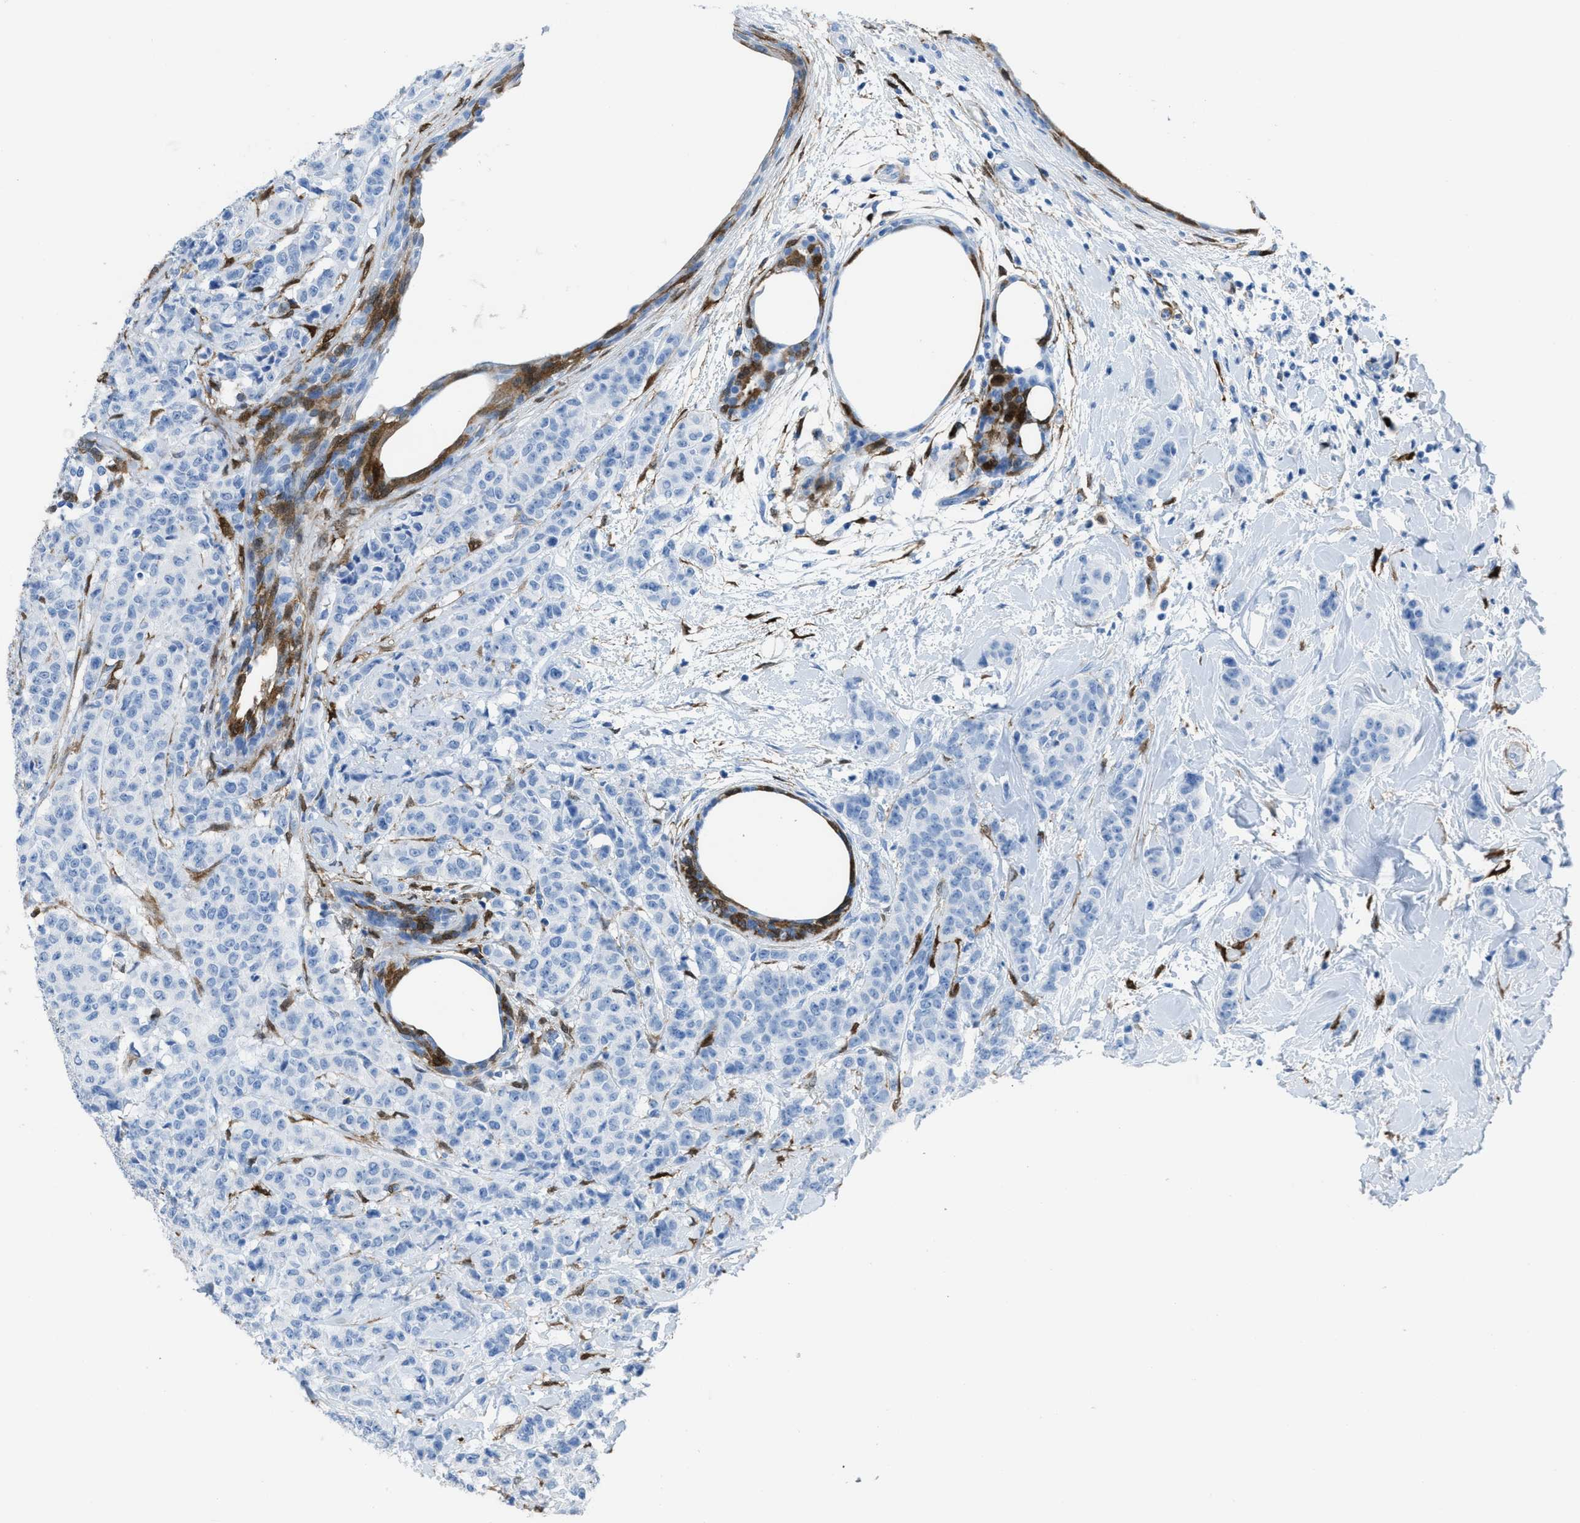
{"staining": {"intensity": "moderate", "quantity": "<25%", "location": "cytoplasmic/membranous,nuclear"}, "tissue": "breast cancer", "cell_type": "Tumor cells", "image_type": "cancer", "snomed": [{"axis": "morphology", "description": "Normal tissue, NOS"}, {"axis": "morphology", "description": "Duct carcinoma"}, {"axis": "topography", "description": "Breast"}], "caption": "A brown stain labels moderate cytoplasmic/membranous and nuclear staining of a protein in infiltrating ductal carcinoma (breast) tumor cells.", "gene": "CDKN2A", "patient": {"sex": "female", "age": 40}}